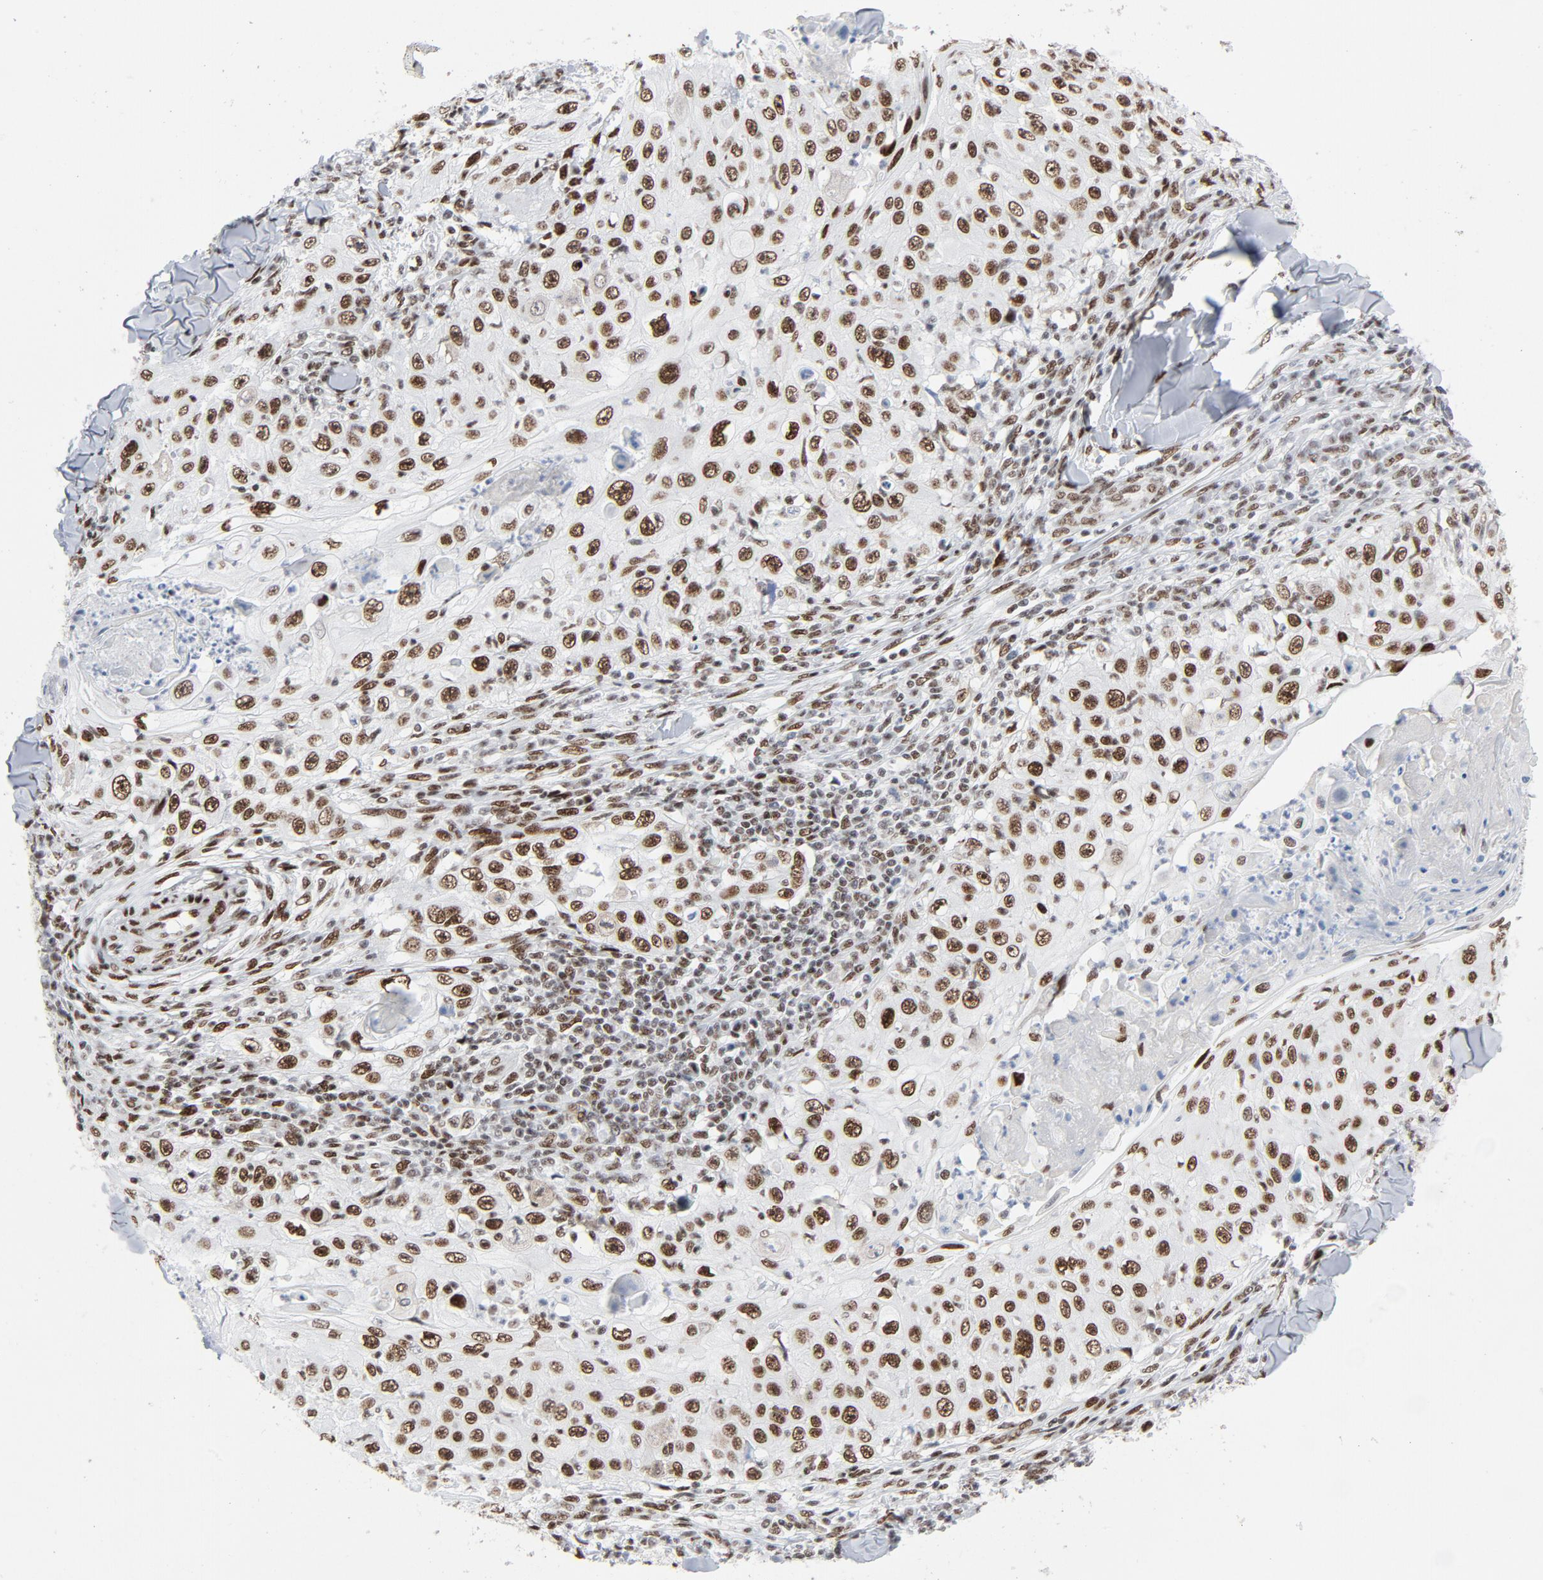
{"staining": {"intensity": "moderate", "quantity": ">75%", "location": "nuclear"}, "tissue": "skin cancer", "cell_type": "Tumor cells", "image_type": "cancer", "snomed": [{"axis": "morphology", "description": "Squamous cell carcinoma, NOS"}, {"axis": "topography", "description": "Skin"}], "caption": "A photomicrograph of squamous cell carcinoma (skin) stained for a protein reveals moderate nuclear brown staining in tumor cells.", "gene": "HSF1", "patient": {"sex": "male", "age": 86}}